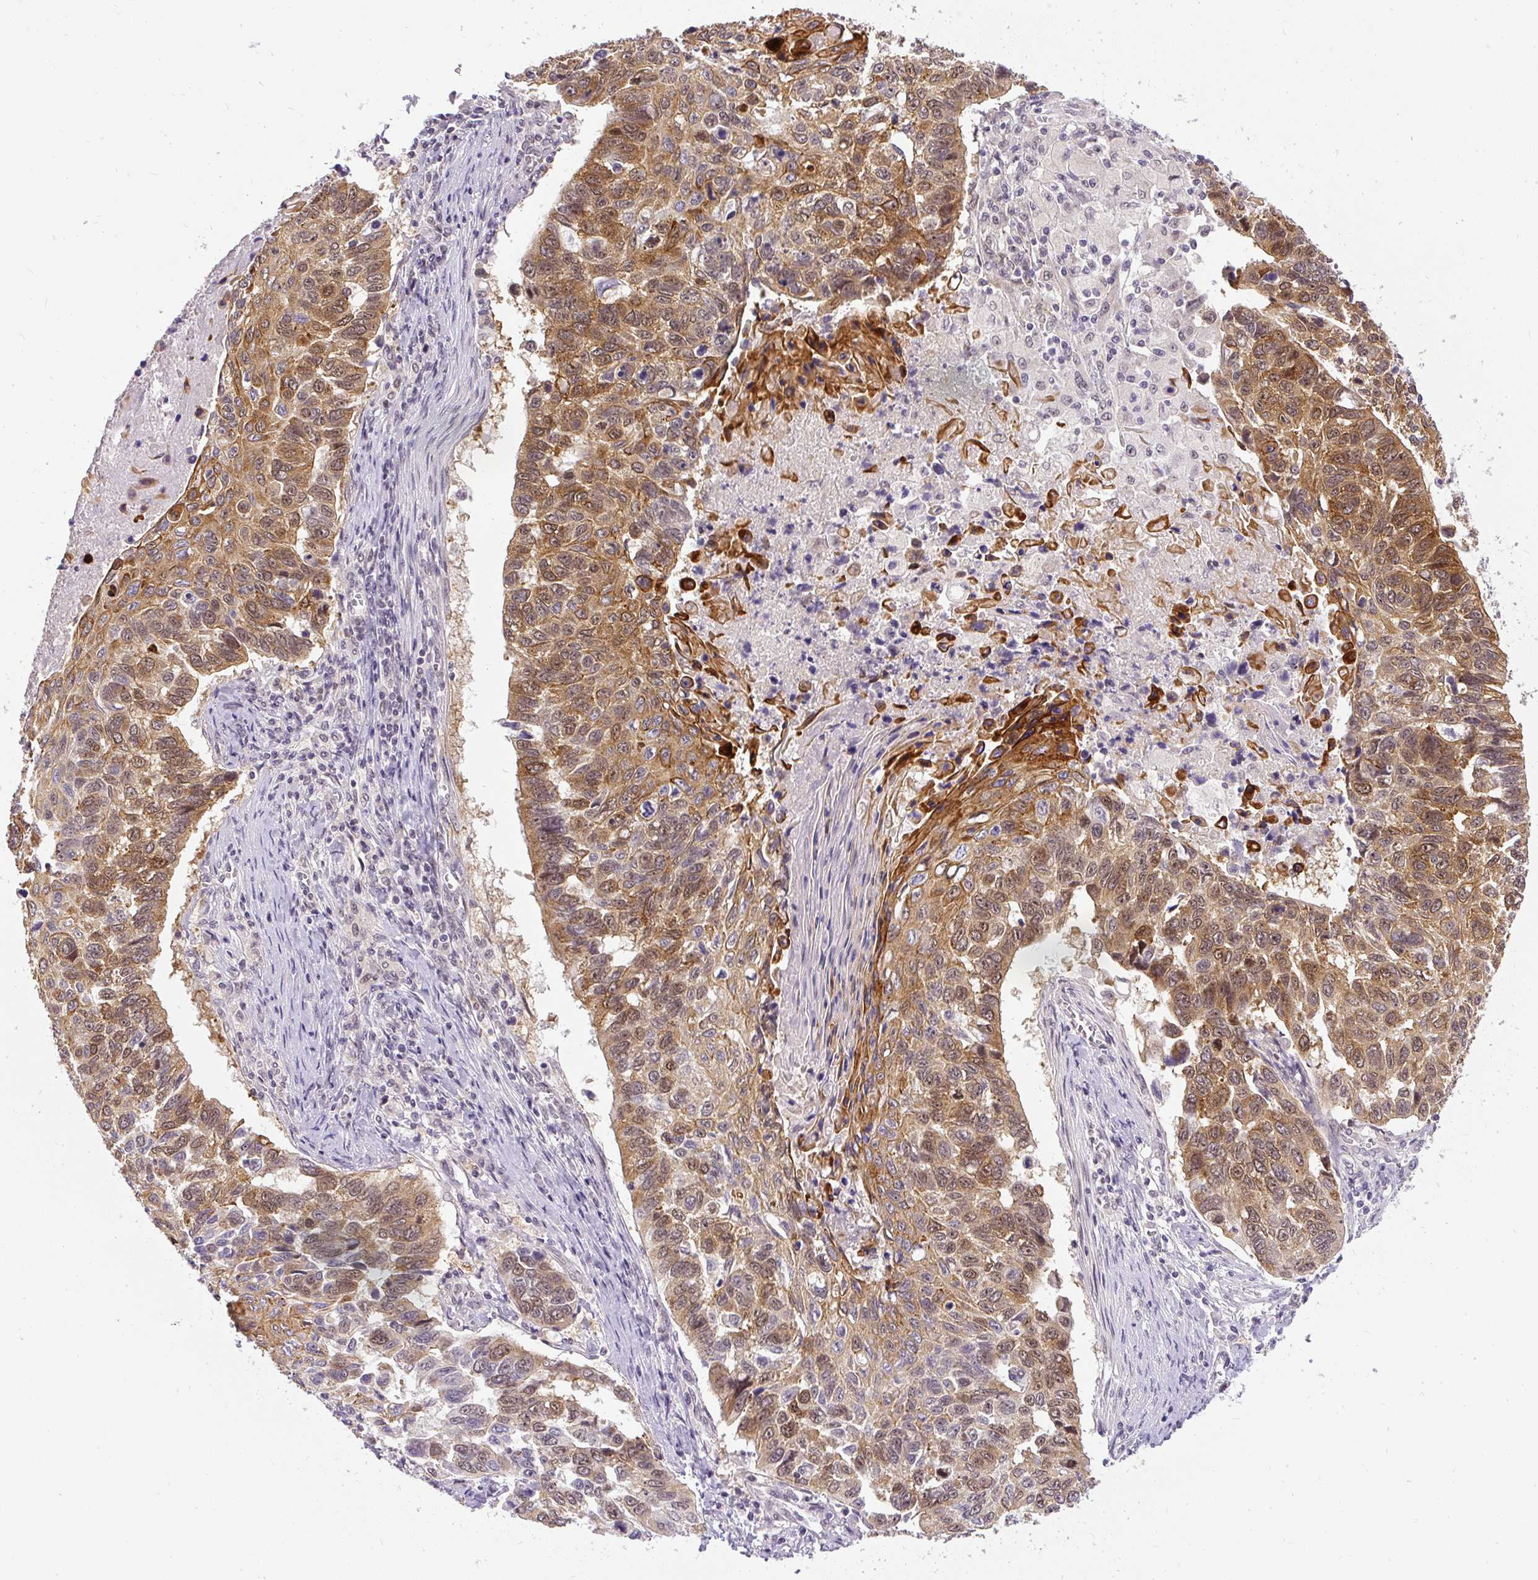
{"staining": {"intensity": "moderate", "quantity": ">75%", "location": "cytoplasmic/membranous,nuclear"}, "tissue": "lung cancer", "cell_type": "Tumor cells", "image_type": "cancer", "snomed": [{"axis": "morphology", "description": "Squamous cell carcinoma, NOS"}, {"axis": "topography", "description": "Lung"}], "caption": "An image of human squamous cell carcinoma (lung) stained for a protein displays moderate cytoplasmic/membranous and nuclear brown staining in tumor cells. The protein of interest is stained brown, and the nuclei are stained in blue (DAB (3,3'-diaminobenzidine) IHC with brightfield microscopy, high magnification).", "gene": "FAM117B", "patient": {"sex": "male", "age": 62}}